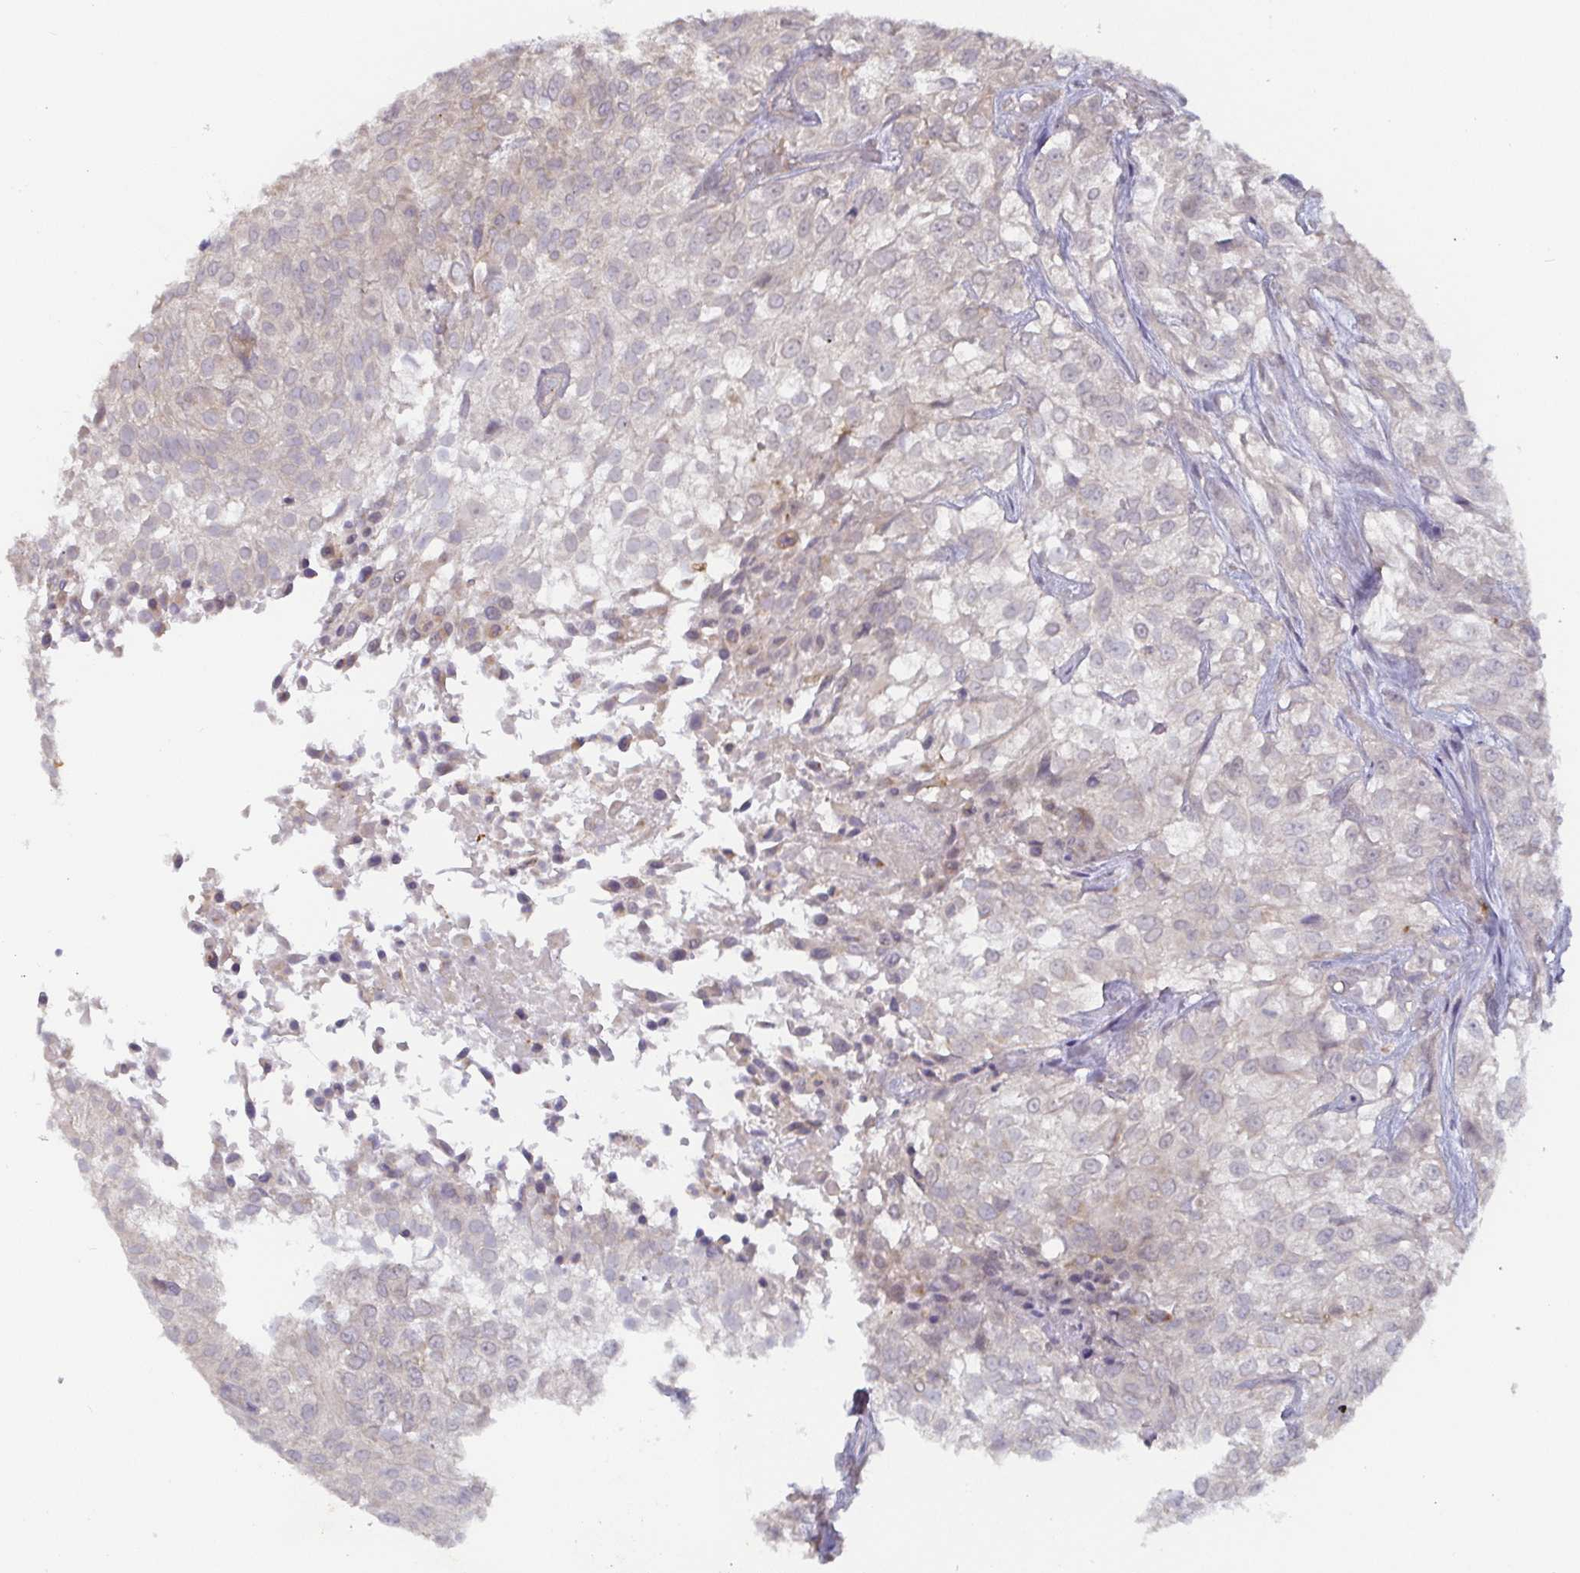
{"staining": {"intensity": "negative", "quantity": "none", "location": "none"}, "tissue": "urothelial cancer", "cell_type": "Tumor cells", "image_type": "cancer", "snomed": [{"axis": "morphology", "description": "Urothelial carcinoma, High grade"}, {"axis": "topography", "description": "Urinary bladder"}], "caption": "Tumor cells are negative for brown protein staining in urothelial carcinoma (high-grade).", "gene": "CDH18", "patient": {"sex": "male", "age": 56}}